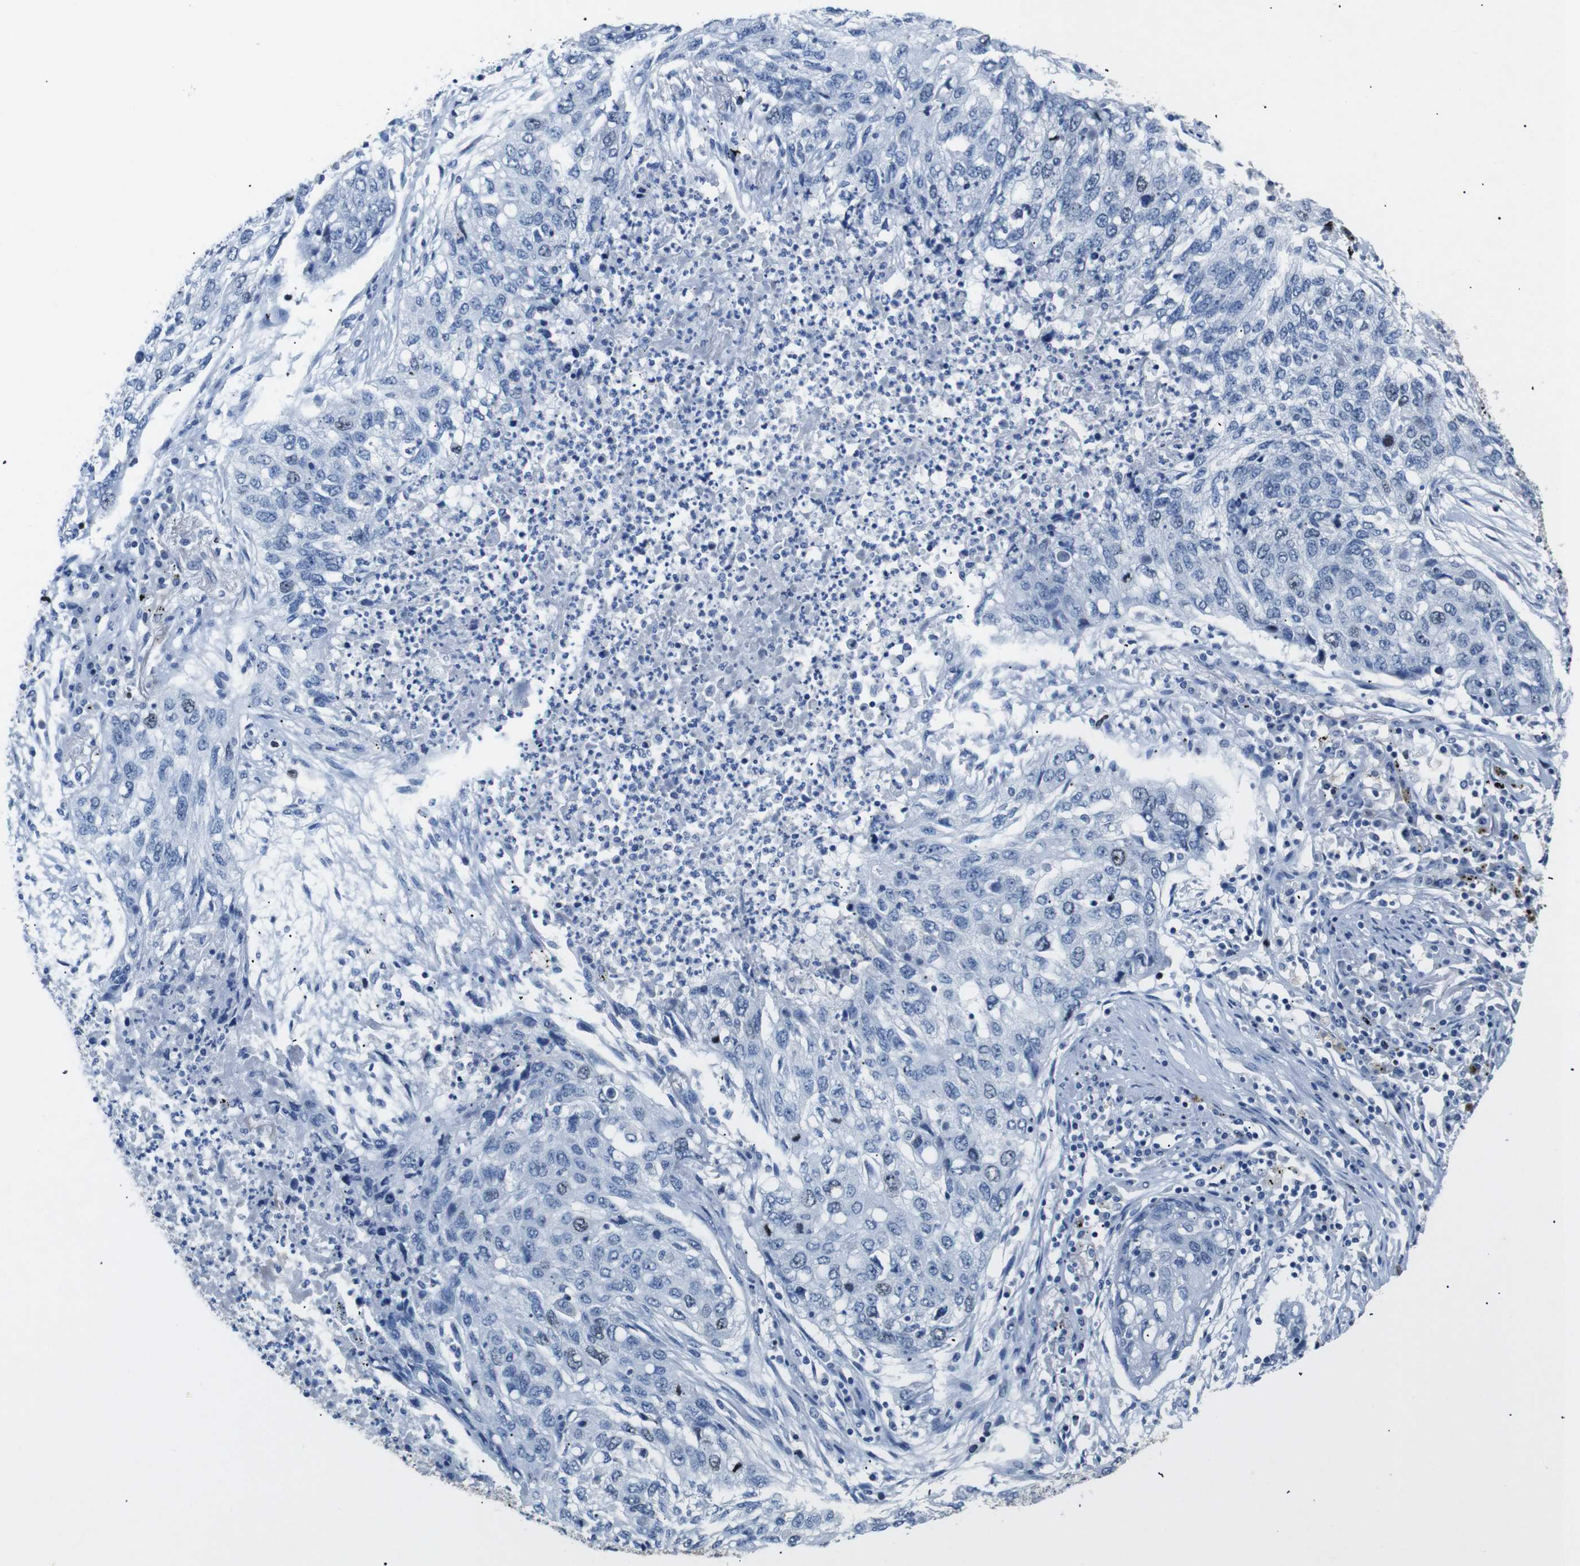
{"staining": {"intensity": "weak", "quantity": "<25%", "location": "nuclear"}, "tissue": "lung cancer", "cell_type": "Tumor cells", "image_type": "cancer", "snomed": [{"axis": "morphology", "description": "Squamous cell carcinoma, NOS"}, {"axis": "topography", "description": "Lung"}], "caption": "This photomicrograph is of lung cancer (squamous cell carcinoma) stained with immunohistochemistry to label a protein in brown with the nuclei are counter-stained blue. There is no staining in tumor cells. Brightfield microscopy of immunohistochemistry stained with DAB (brown) and hematoxylin (blue), captured at high magnification.", "gene": "INCENP", "patient": {"sex": "female", "age": 63}}